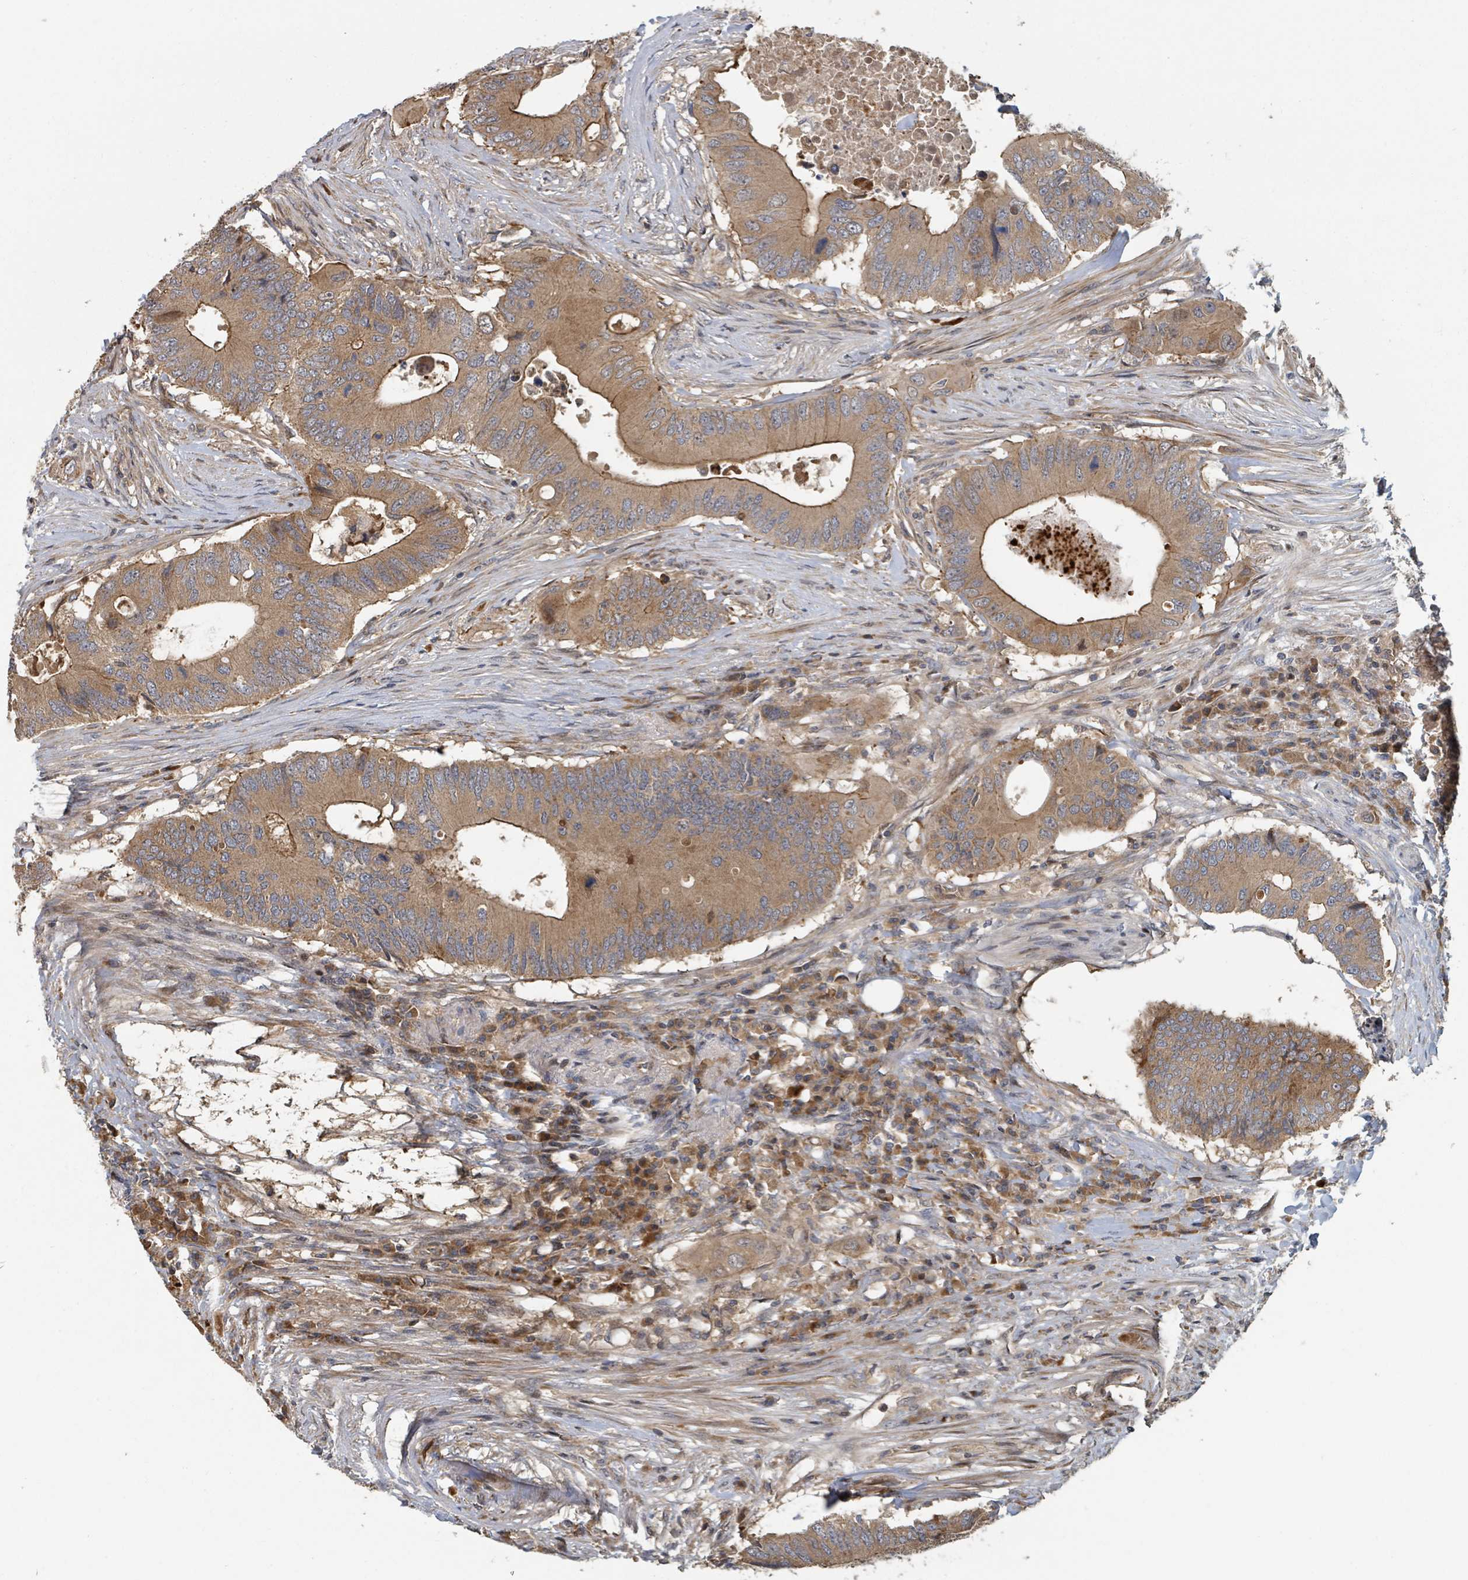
{"staining": {"intensity": "moderate", "quantity": ">75%", "location": "cytoplasmic/membranous"}, "tissue": "colorectal cancer", "cell_type": "Tumor cells", "image_type": "cancer", "snomed": [{"axis": "morphology", "description": "Adenocarcinoma, NOS"}, {"axis": "topography", "description": "Colon"}], "caption": "About >75% of tumor cells in human adenocarcinoma (colorectal) show moderate cytoplasmic/membranous protein expression as visualized by brown immunohistochemical staining.", "gene": "DPM1", "patient": {"sex": "male", "age": 71}}